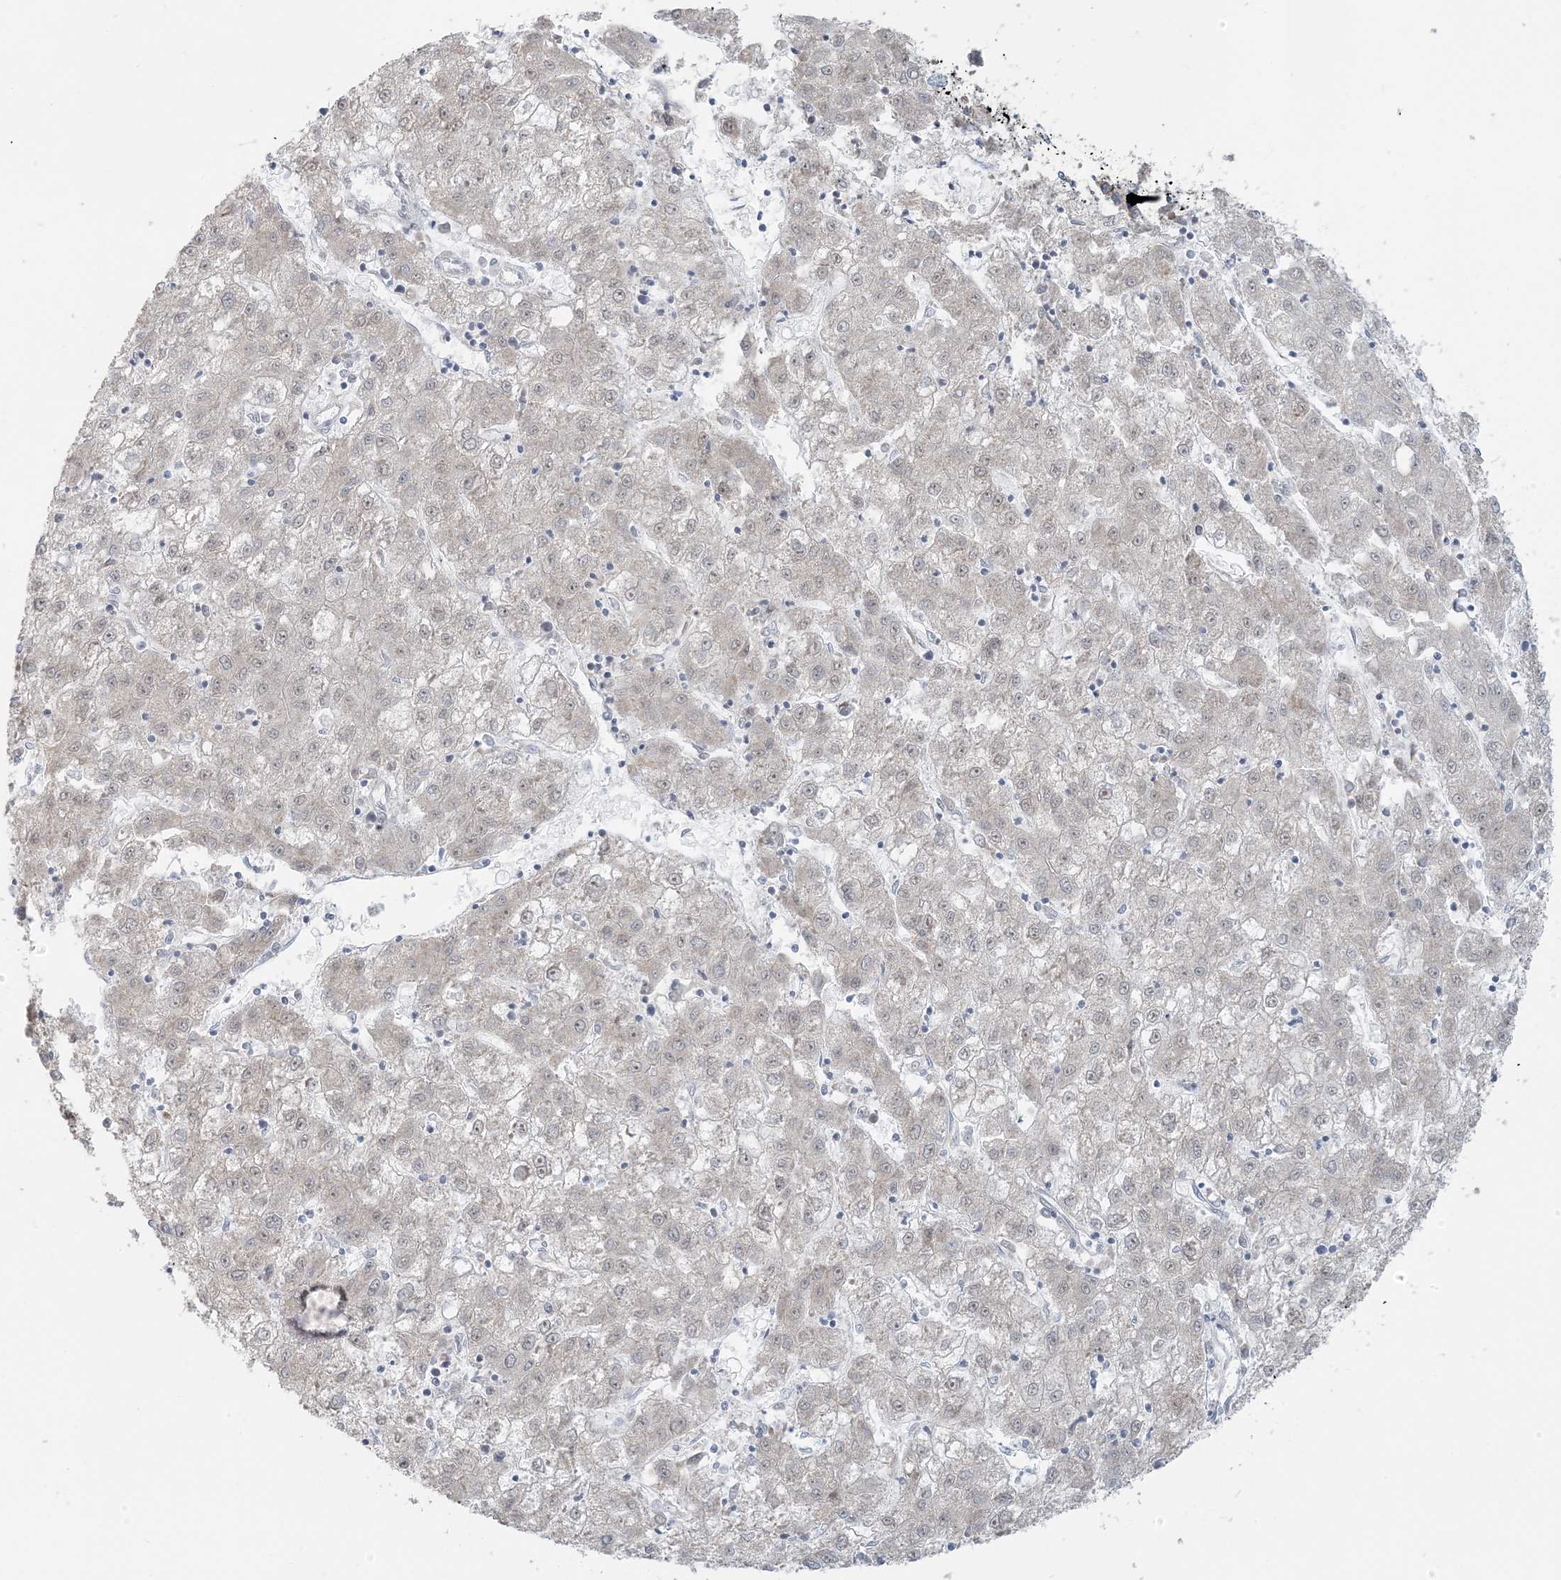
{"staining": {"intensity": "negative", "quantity": "none", "location": "none"}, "tissue": "liver cancer", "cell_type": "Tumor cells", "image_type": "cancer", "snomed": [{"axis": "morphology", "description": "Carcinoma, Hepatocellular, NOS"}, {"axis": "topography", "description": "Liver"}], "caption": "This is an immunohistochemistry (IHC) micrograph of human liver hepatocellular carcinoma. There is no expression in tumor cells.", "gene": "EEFSEC", "patient": {"sex": "male", "age": 72}}